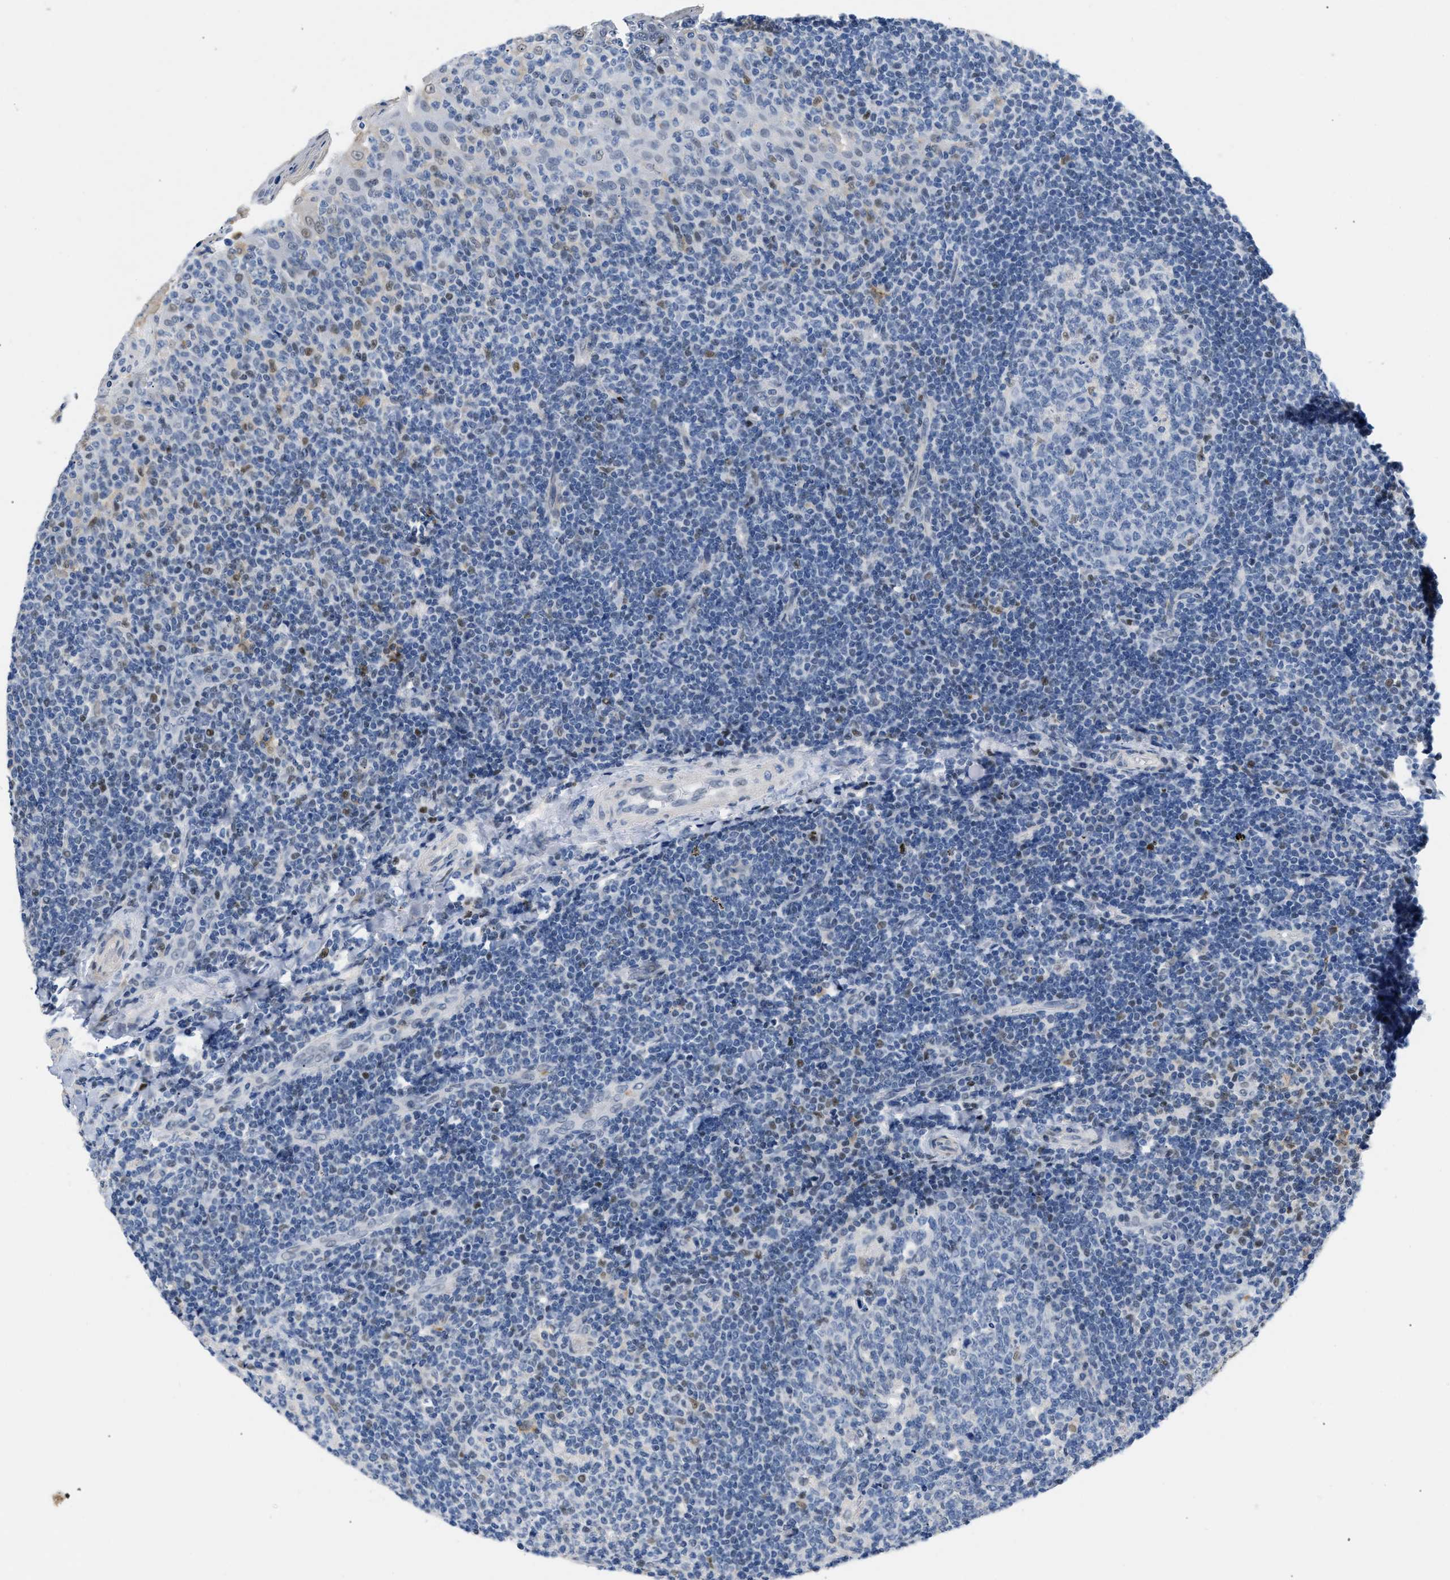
{"staining": {"intensity": "negative", "quantity": "none", "location": "none"}, "tissue": "tonsil", "cell_type": "Germinal center cells", "image_type": "normal", "snomed": [{"axis": "morphology", "description": "Normal tissue, NOS"}, {"axis": "topography", "description": "Tonsil"}], "caption": "The immunohistochemistry photomicrograph has no significant expression in germinal center cells of tonsil.", "gene": "BOLL", "patient": {"sex": "female", "age": 19}}